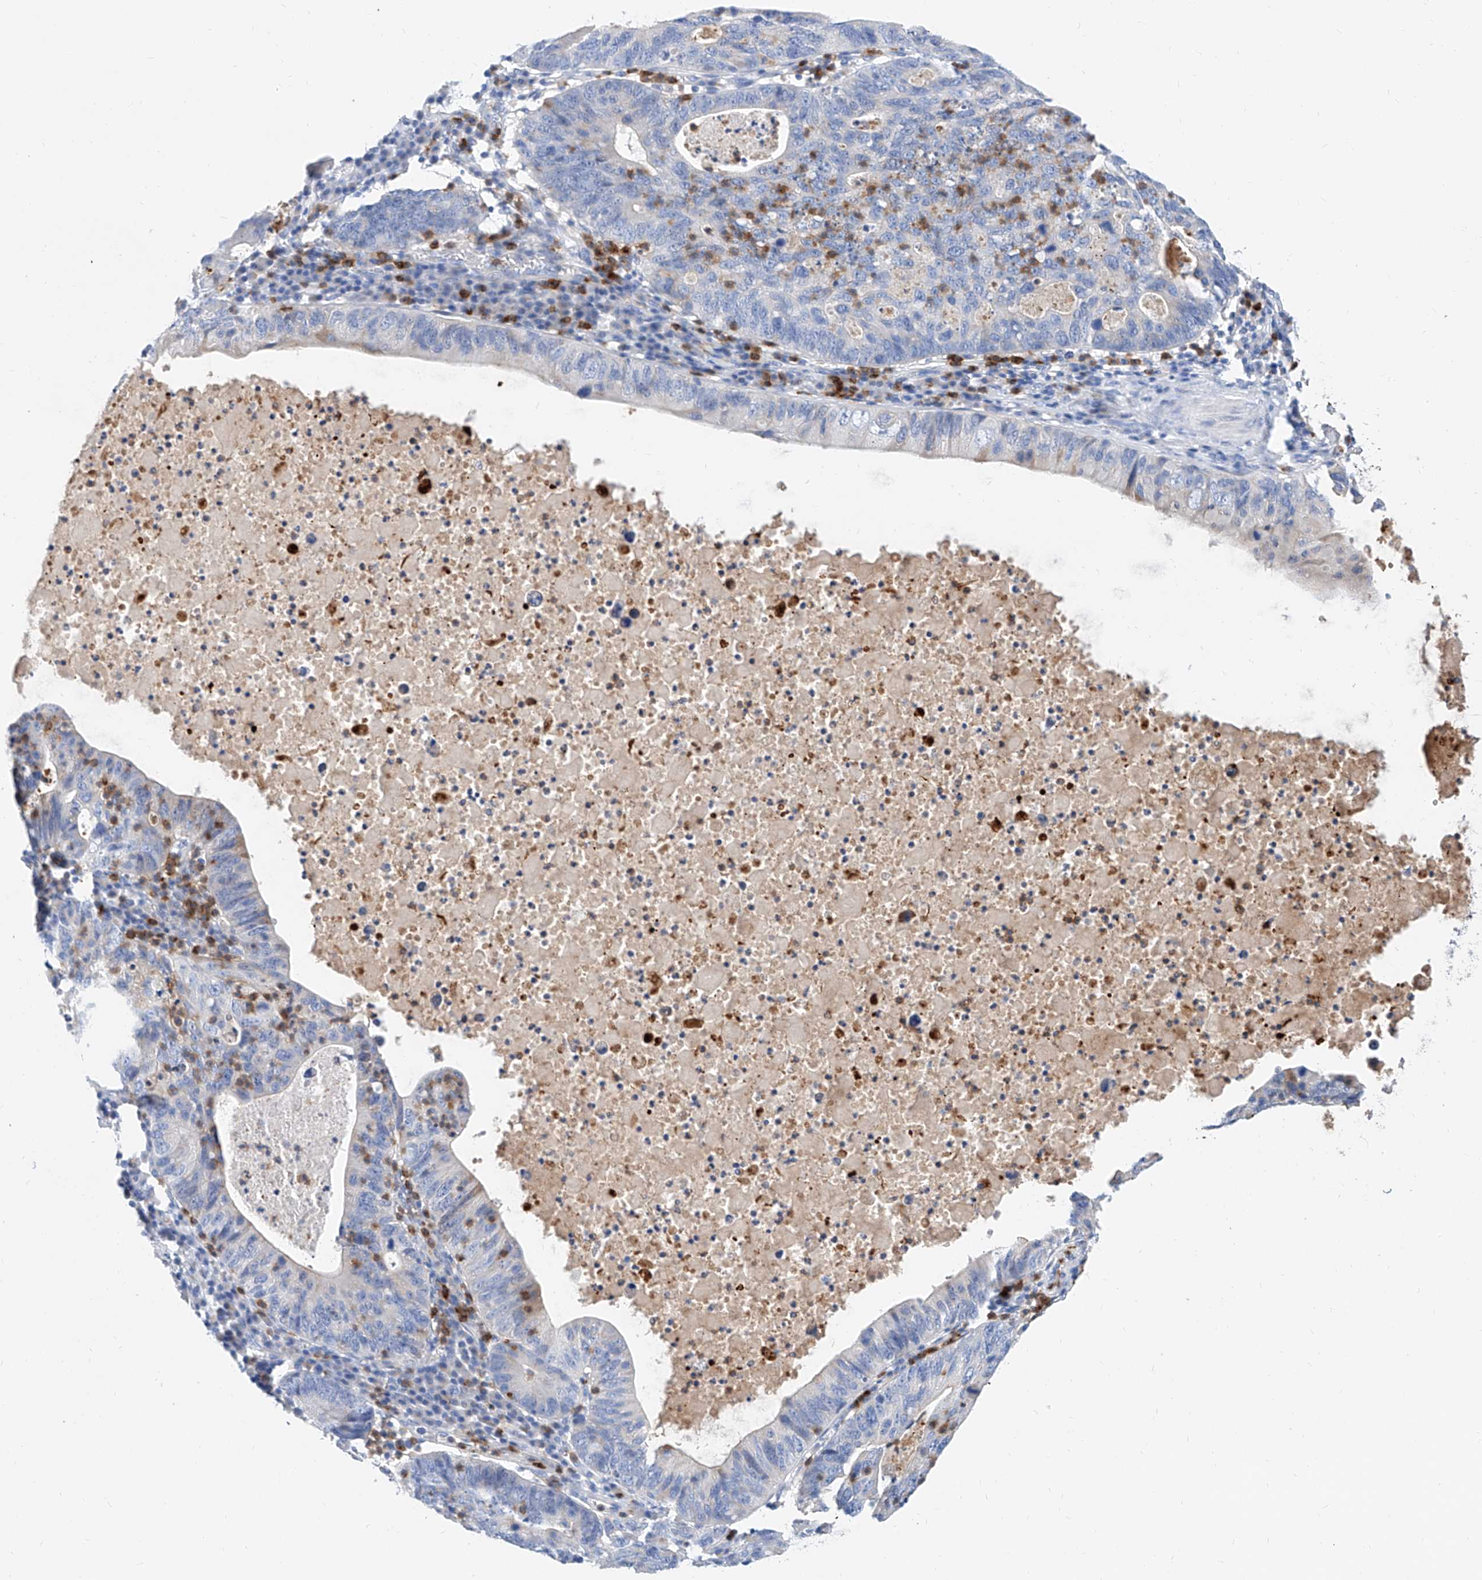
{"staining": {"intensity": "negative", "quantity": "none", "location": "none"}, "tissue": "stomach cancer", "cell_type": "Tumor cells", "image_type": "cancer", "snomed": [{"axis": "morphology", "description": "Adenocarcinoma, NOS"}, {"axis": "topography", "description": "Stomach"}], "caption": "A micrograph of stomach adenocarcinoma stained for a protein demonstrates no brown staining in tumor cells.", "gene": "SLC25A29", "patient": {"sex": "male", "age": 59}}